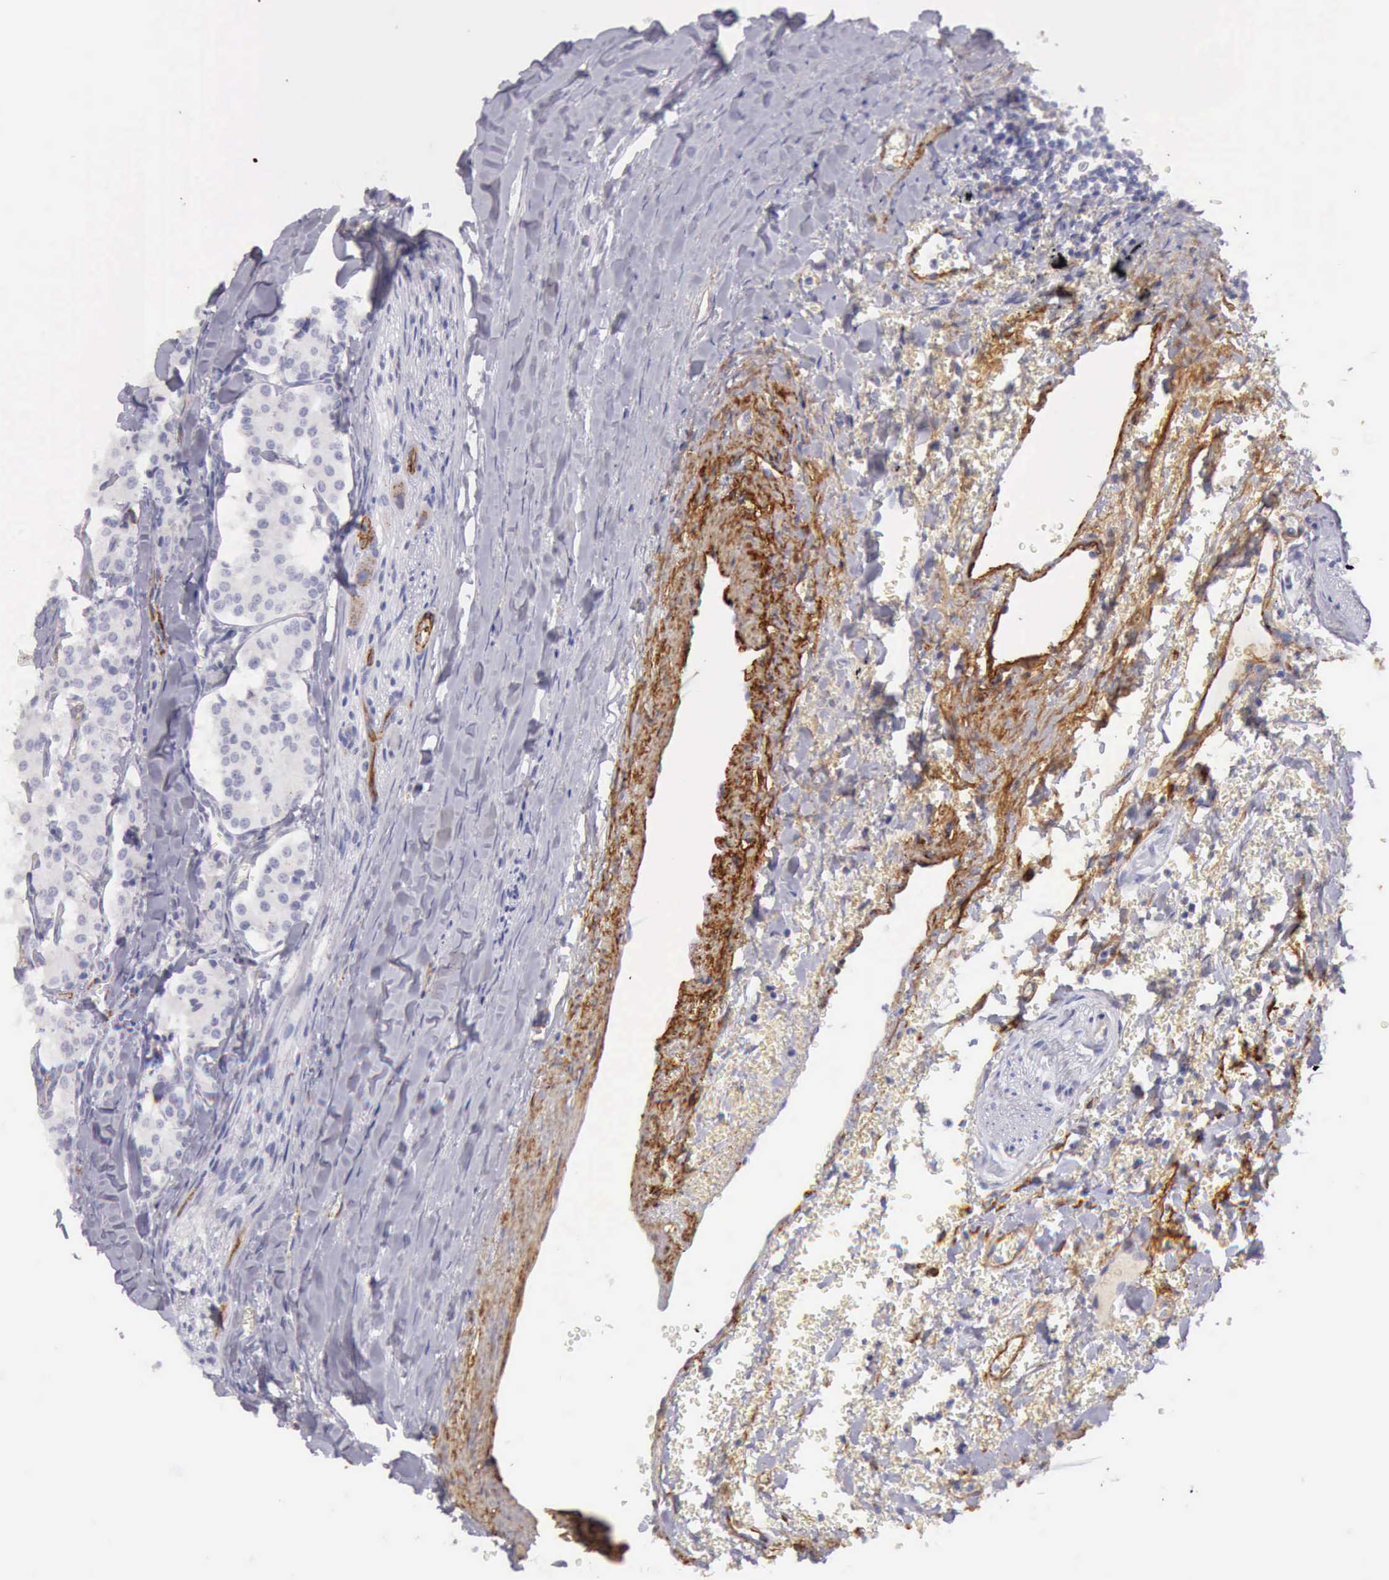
{"staining": {"intensity": "negative", "quantity": "none", "location": "none"}, "tissue": "carcinoid", "cell_type": "Tumor cells", "image_type": "cancer", "snomed": [{"axis": "morphology", "description": "Carcinoid, malignant, NOS"}, {"axis": "topography", "description": "Bronchus"}], "caption": "This is a micrograph of immunohistochemistry staining of carcinoid, which shows no positivity in tumor cells. Brightfield microscopy of immunohistochemistry stained with DAB (3,3'-diaminobenzidine) (brown) and hematoxylin (blue), captured at high magnification.", "gene": "AOC3", "patient": {"sex": "male", "age": 55}}